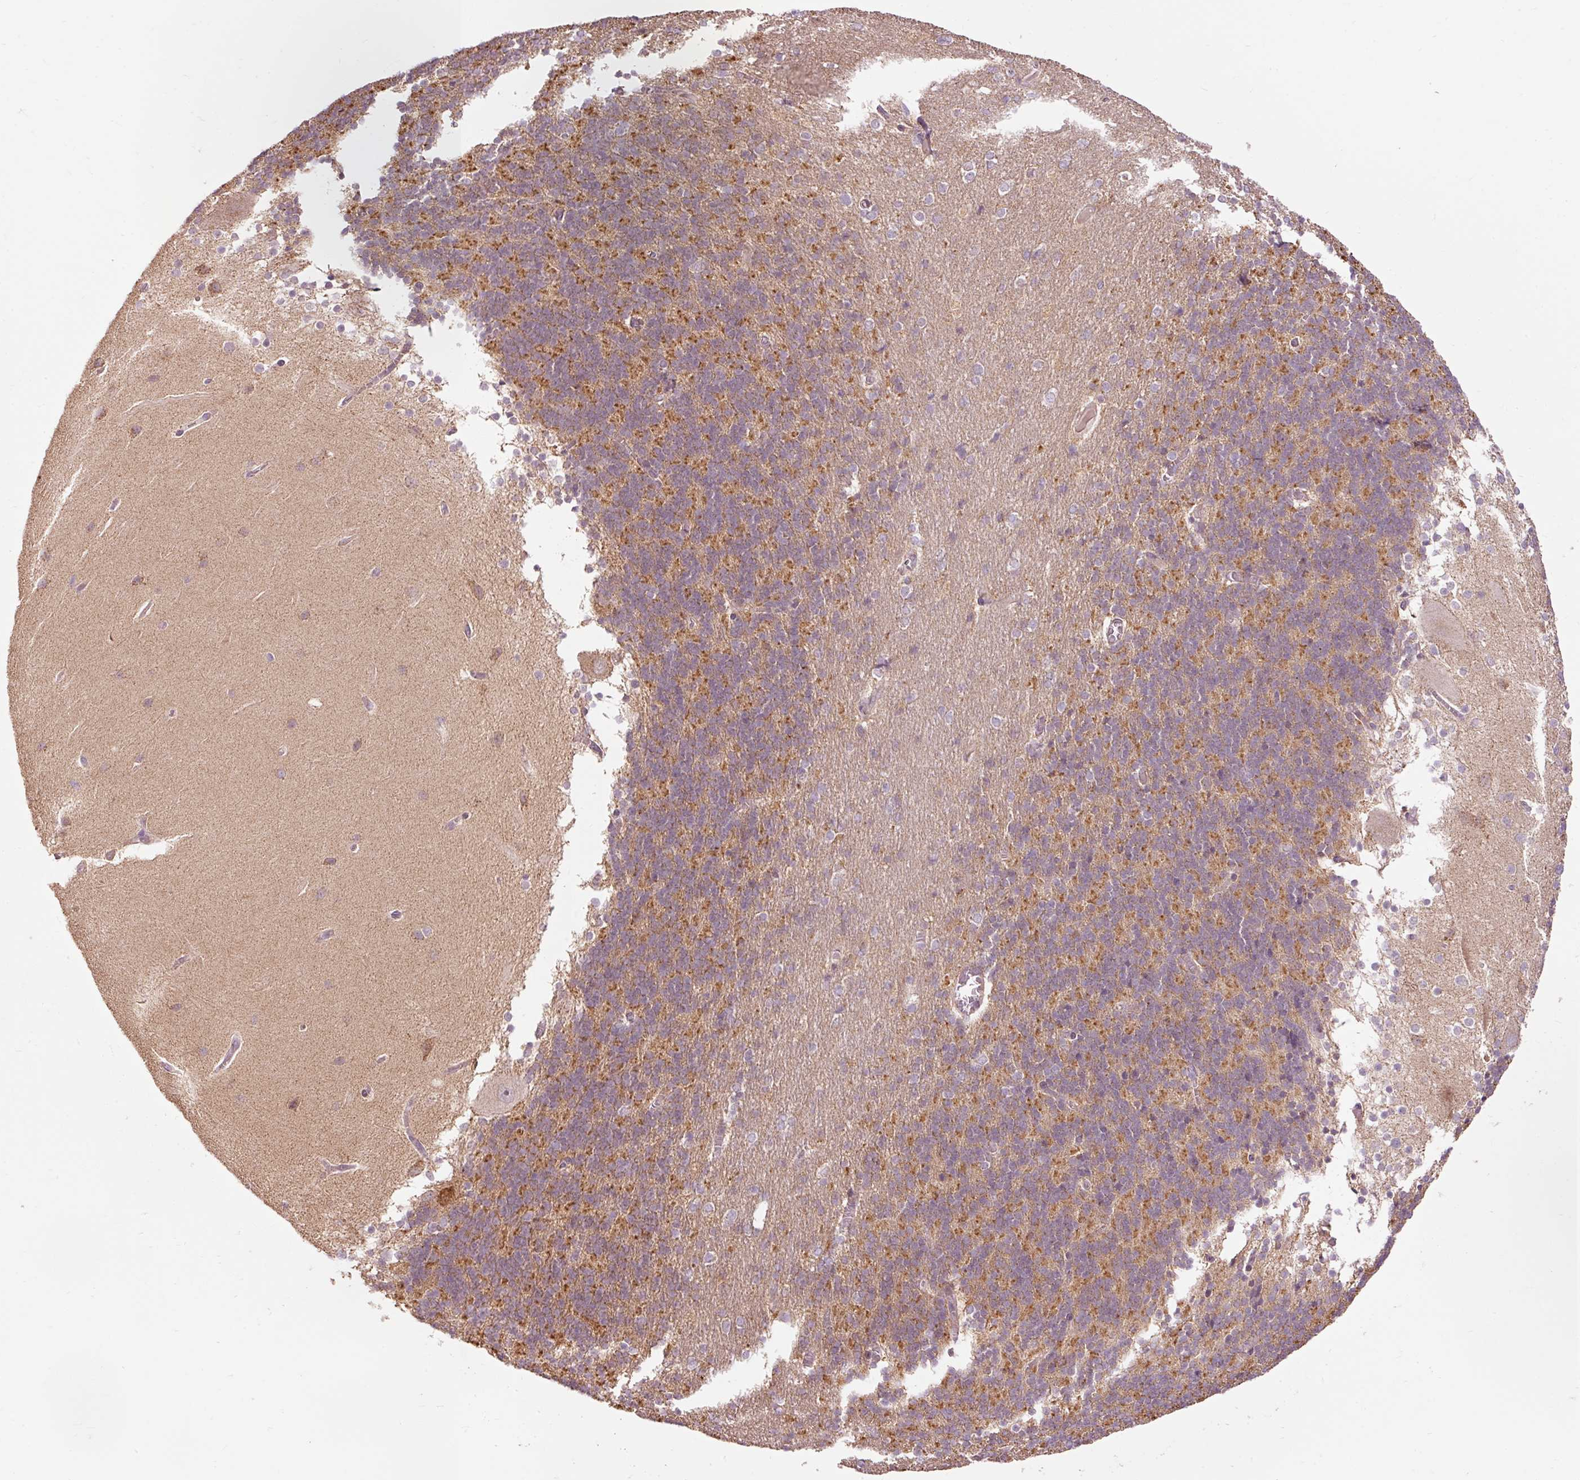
{"staining": {"intensity": "moderate", "quantity": ">75%", "location": "cytoplasmic/membranous"}, "tissue": "cerebellum", "cell_type": "Cells in granular layer", "image_type": "normal", "snomed": [{"axis": "morphology", "description": "Normal tissue, NOS"}, {"axis": "topography", "description": "Cerebellum"}], "caption": "The photomicrograph demonstrates a brown stain indicating the presence of a protein in the cytoplasmic/membranous of cells in granular layer in cerebellum. The staining was performed using DAB (3,3'-diaminobenzidine), with brown indicating positive protein expression. Nuclei are stained blue with hematoxylin.", "gene": "PRDX5", "patient": {"sex": "female", "age": 54}}